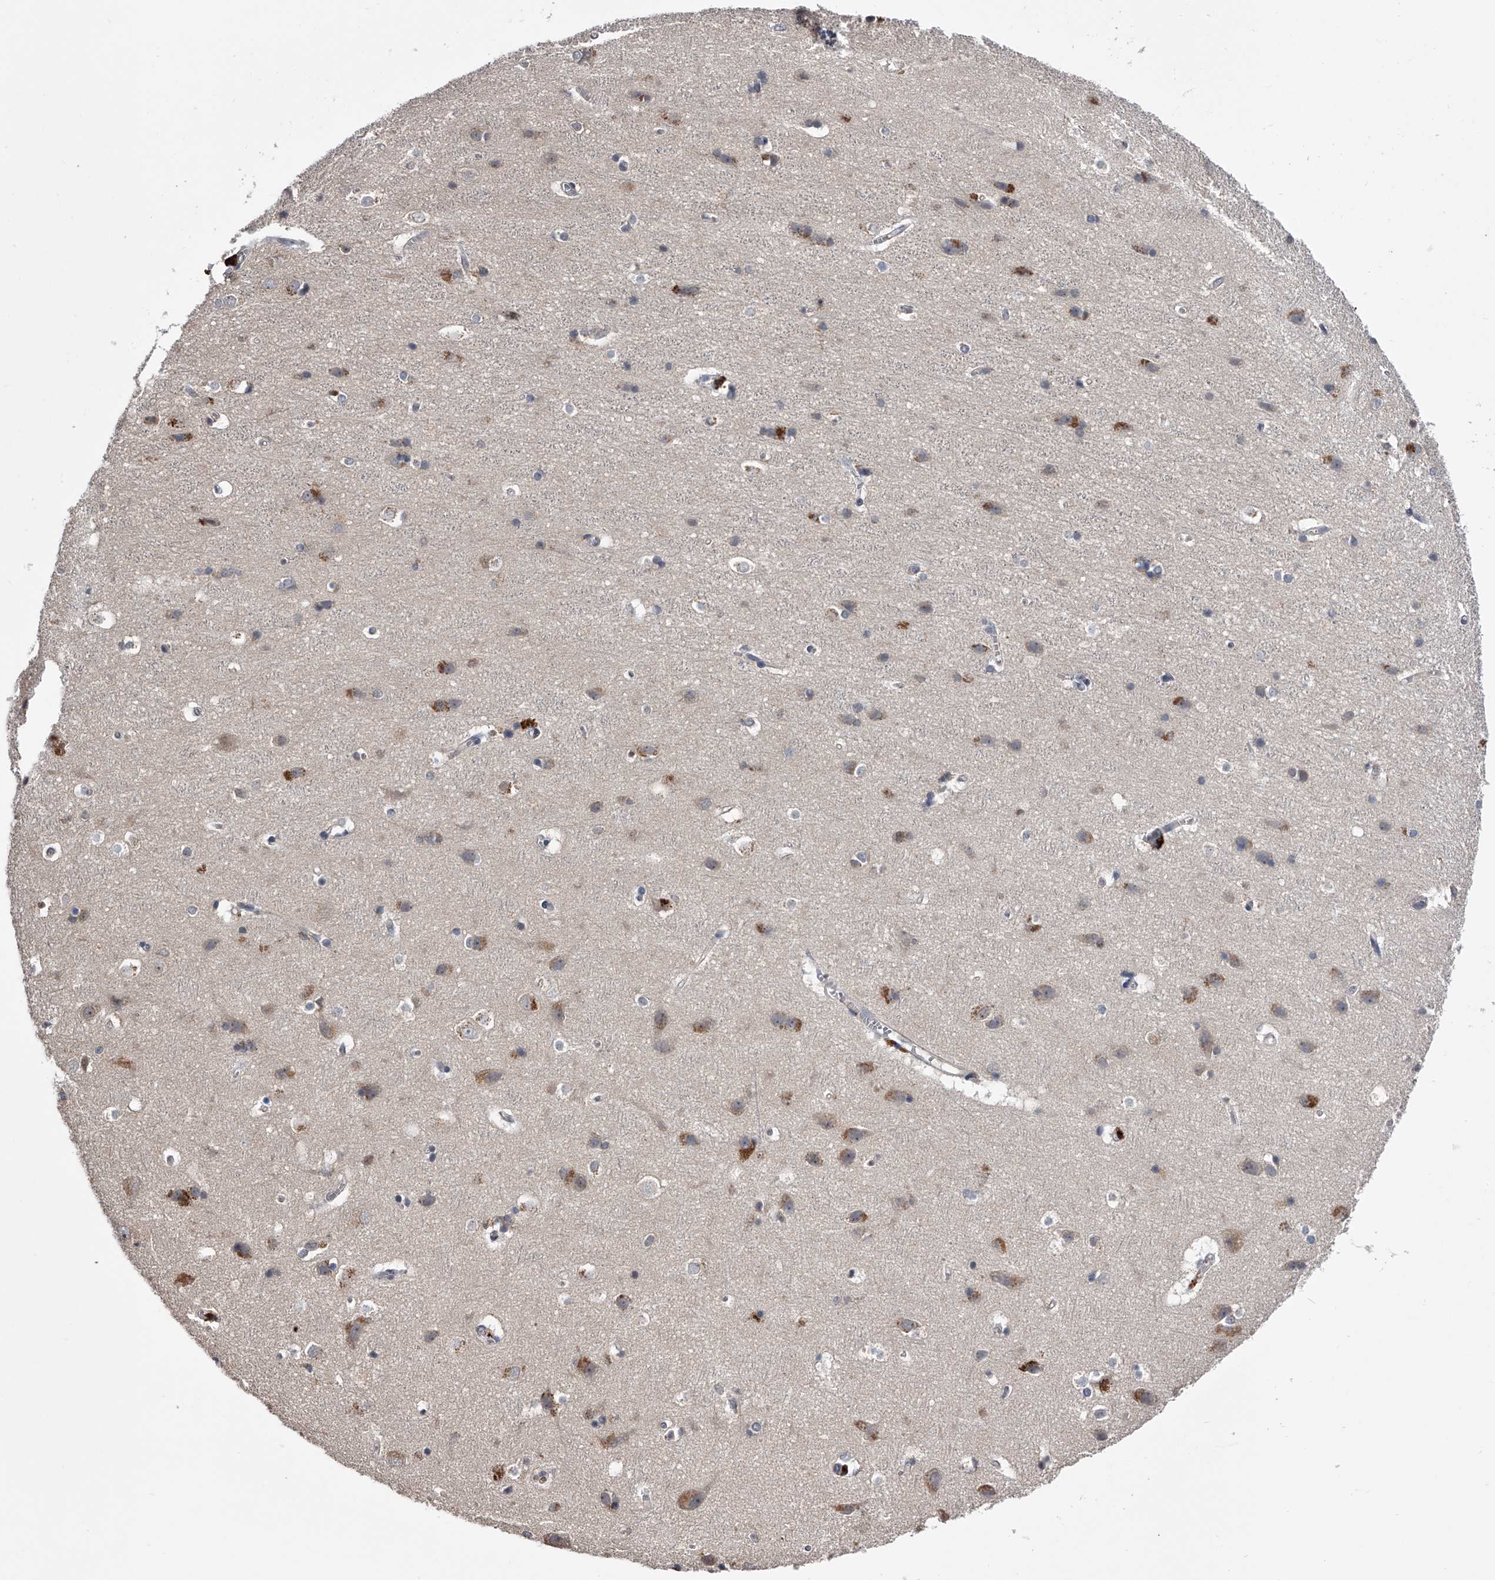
{"staining": {"intensity": "moderate", "quantity": "25%-75%", "location": "cytoplasmic/membranous"}, "tissue": "cerebral cortex", "cell_type": "Endothelial cells", "image_type": "normal", "snomed": [{"axis": "morphology", "description": "Normal tissue, NOS"}, {"axis": "topography", "description": "Cerebral cortex"}], "caption": "High-magnification brightfield microscopy of benign cerebral cortex stained with DAB (brown) and counterstained with hematoxylin (blue). endothelial cells exhibit moderate cytoplasmic/membranous expression is present in about25%-75% of cells.", "gene": "PAN3", "patient": {"sex": "male", "age": 54}}